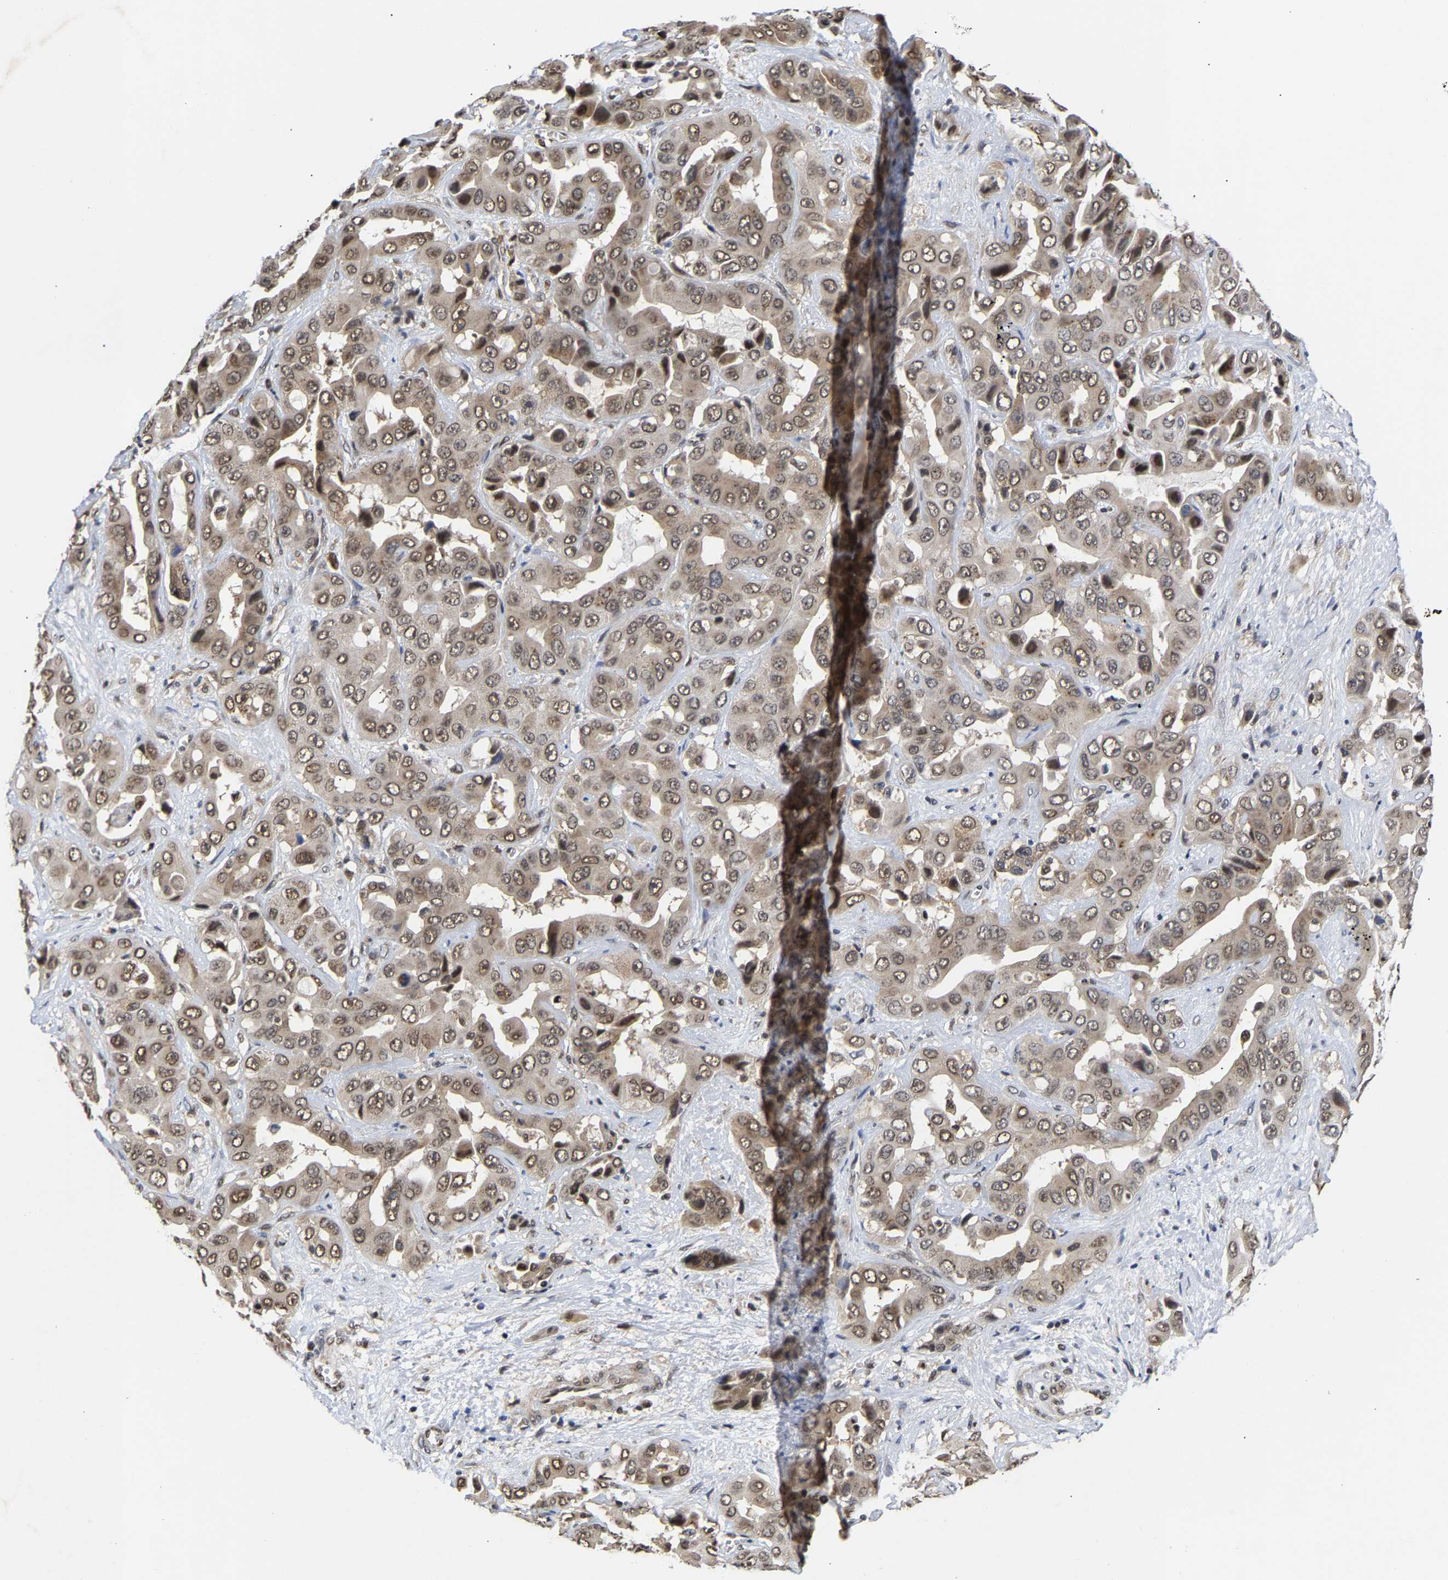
{"staining": {"intensity": "moderate", "quantity": ">75%", "location": "cytoplasmic/membranous,nuclear"}, "tissue": "liver cancer", "cell_type": "Tumor cells", "image_type": "cancer", "snomed": [{"axis": "morphology", "description": "Cholangiocarcinoma"}, {"axis": "topography", "description": "Liver"}], "caption": "Cholangiocarcinoma (liver) stained with DAB immunohistochemistry shows medium levels of moderate cytoplasmic/membranous and nuclear expression in about >75% of tumor cells.", "gene": "CLIP2", "patient": {"sex": "female", "age": 52}}